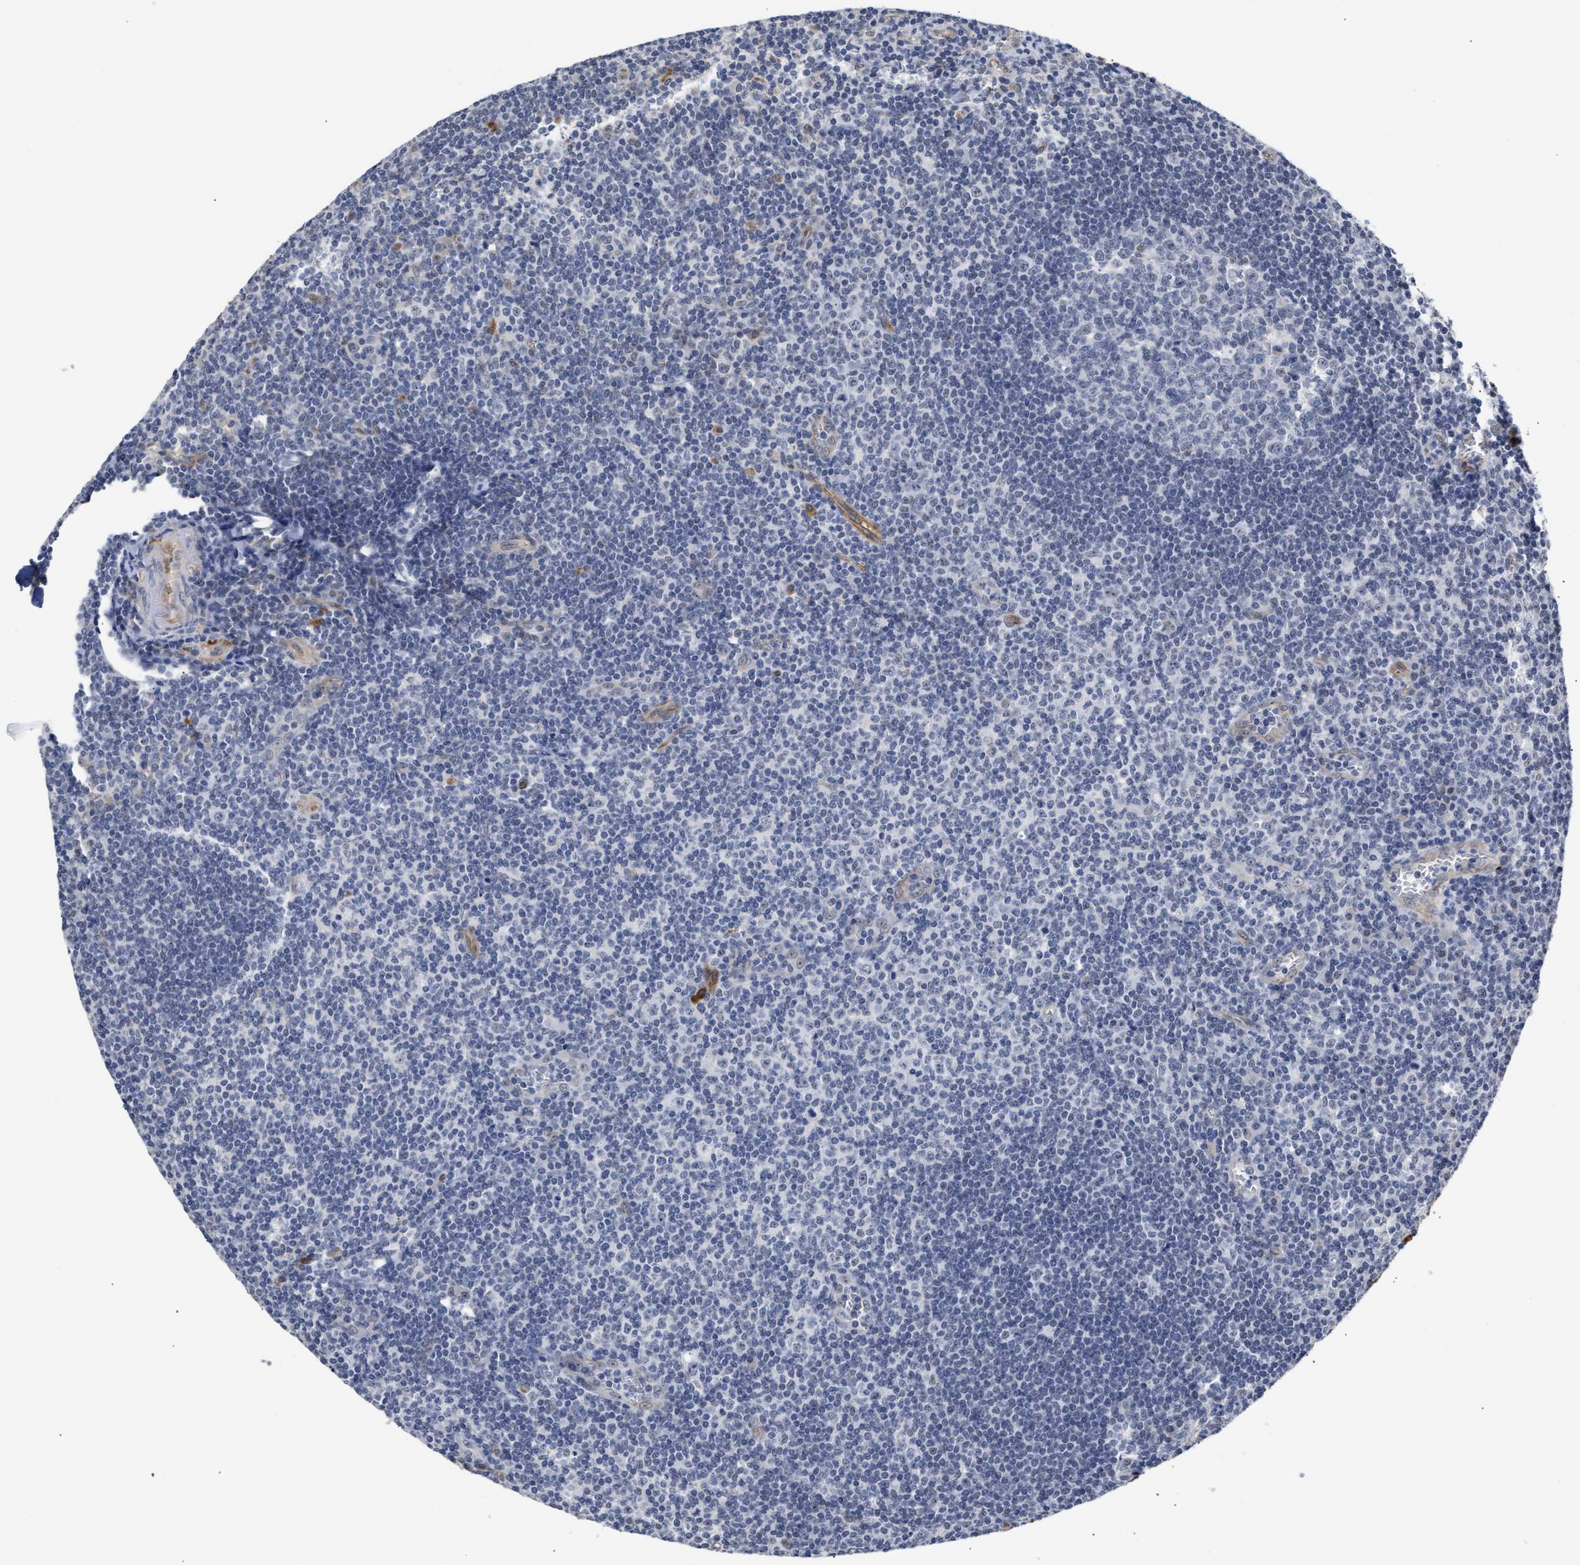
{"staining": {"intensity": "negative", "quantity": "none", "location": "none"}, "tissue": "tonsil", "cell_type": "Germinal center cells", "image_type": "normal", "snomed": [{"axis": "morphology", "description": "Normal tissue, NOS"}, {"axis": "topography", "description": "Tonsil"}], "caption": "Immunohistochemistry micrograph of normal tonsil: human tonsil stained with DAB (3,3'-diaminobenzidine) demonstrates no significant protein staining in germinal center cells.", "gene": "AHNAK2", "patient": {"sex": "male", "age": 37}}